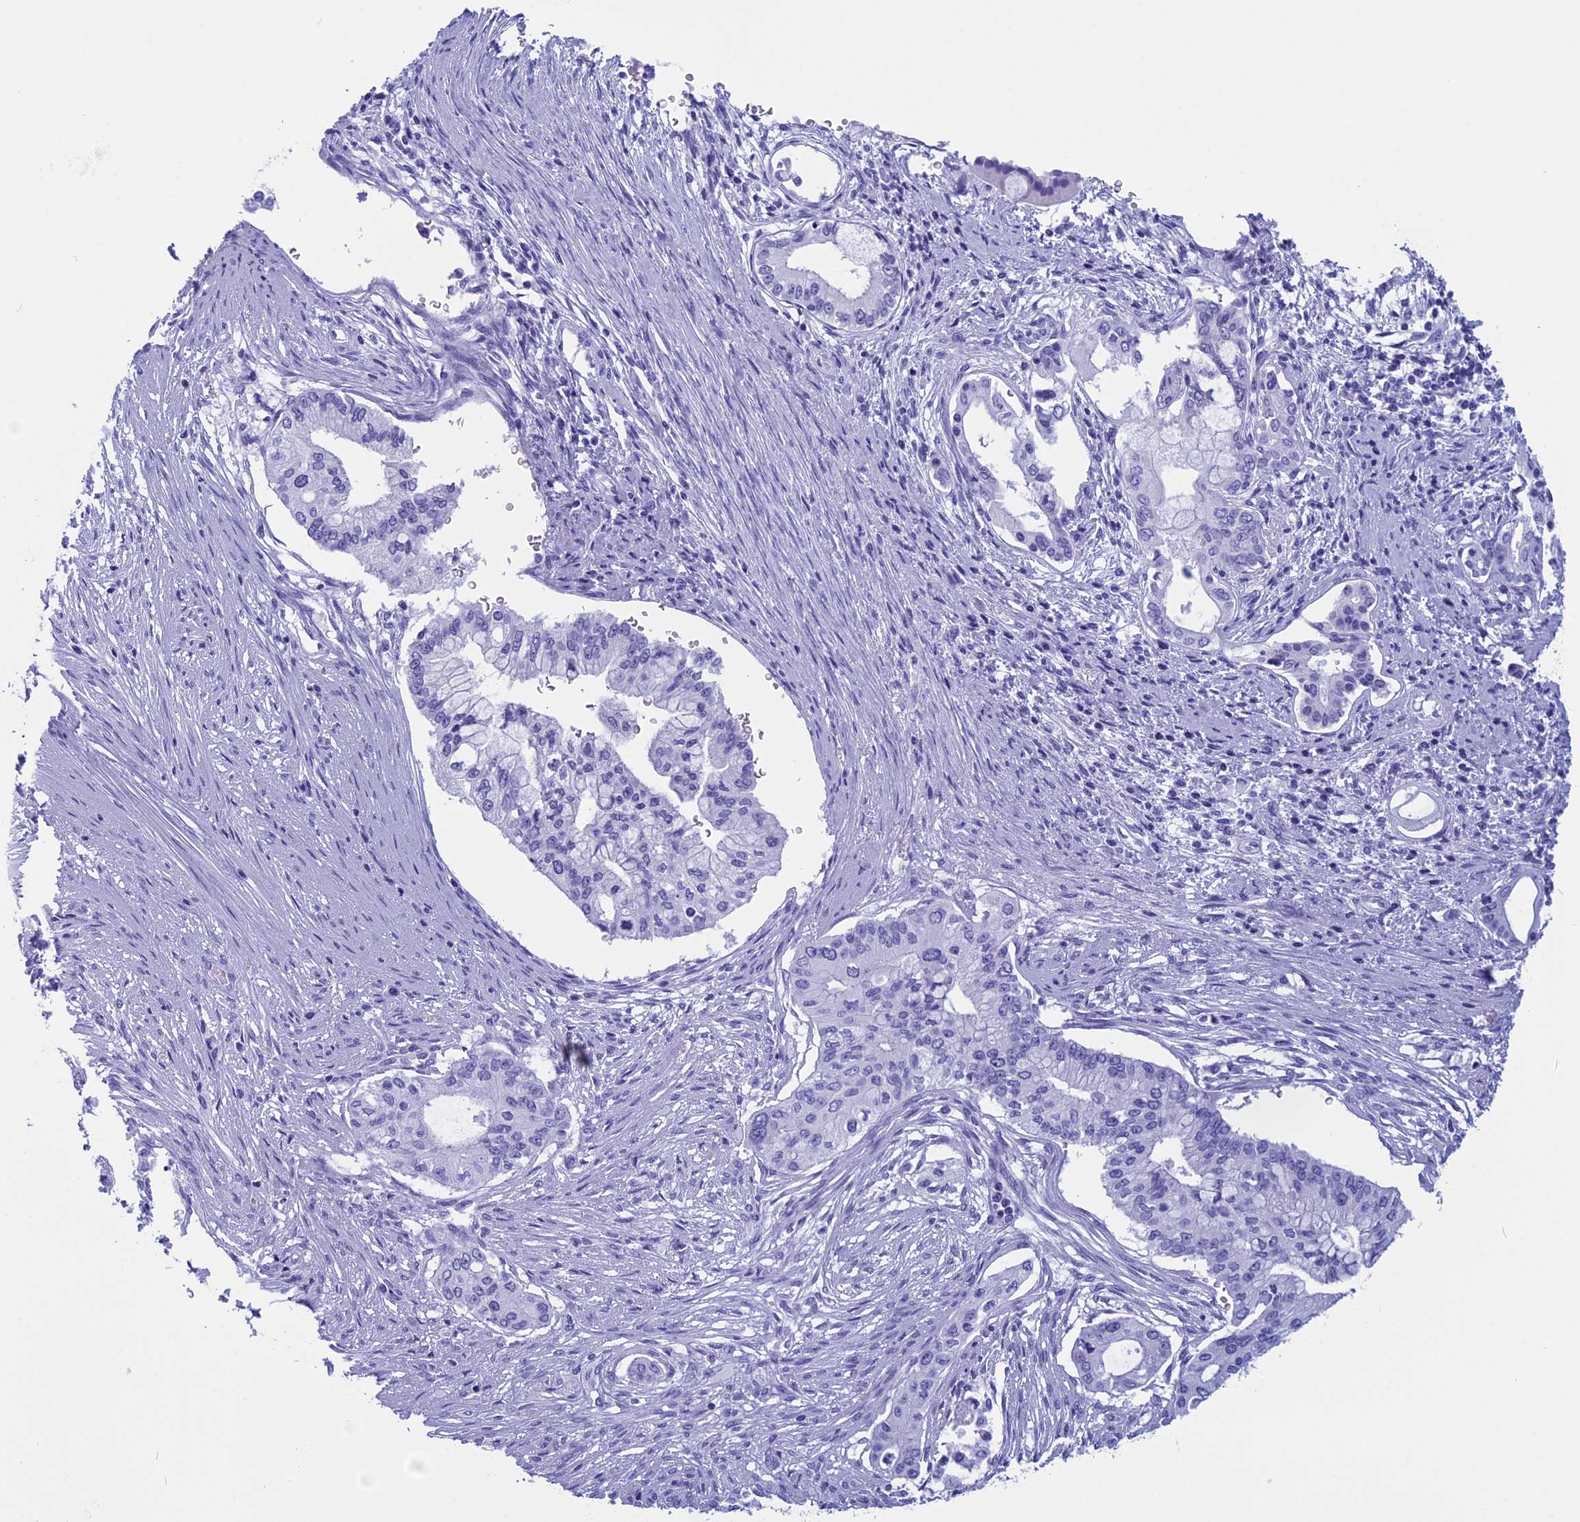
{"staining": {"intensity": "negative", "quantity": "none", "location": "none"}, "tissue": "pancreatic cancer", "cell_type": "Tumor cells", "image_type": "cancer", "snomed": [{"axis": "morphology", "description": "Adenocarcinoma, NOS"}, {"axis": "topography", "description": "Pancreas"}], "caption": "Tumor cells are negative for protein expression in human pancreatic adenocarcinoma.", "gene": "FAM169A", "patient": {"sex": "male", "age": 46}}